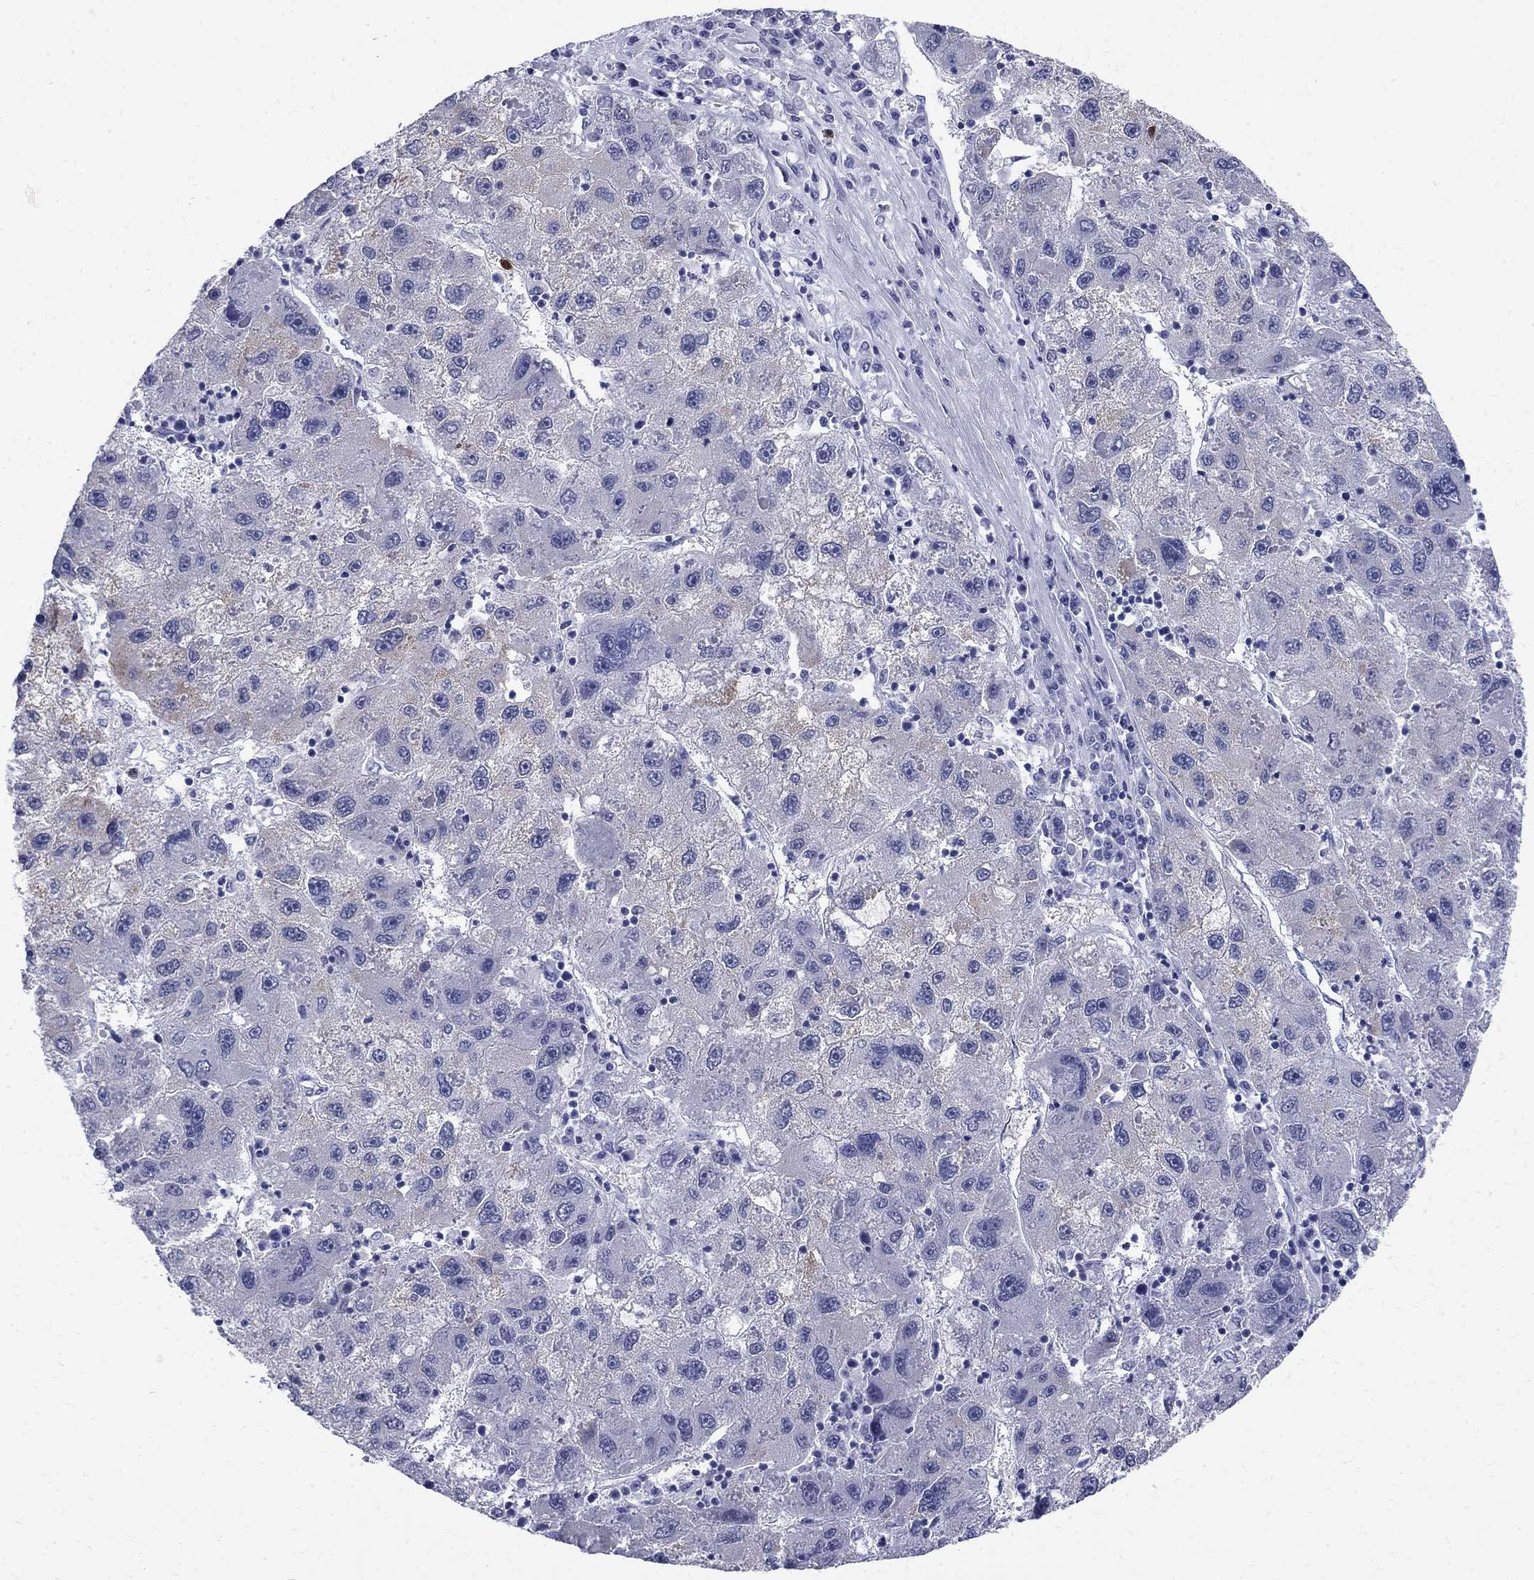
{"staining": {"intensity": "negative", "quantity": "none", "location": "none"}, "tissue": "liver cancer", "cell_type": "Tumor cells", "image_type": "cancer", "snomed": [{"axis": "morphology", "description": "Carcinoma, Hepatocellular, NOS"}, {"axis": "topography", "description": "Liver"}], "caption": "Tumor cells show no significant protein positivity in hepatocellular carcinoma (liver).", "gene": "SERPINB2", "patient": {"sex": "male", "age": 75}}